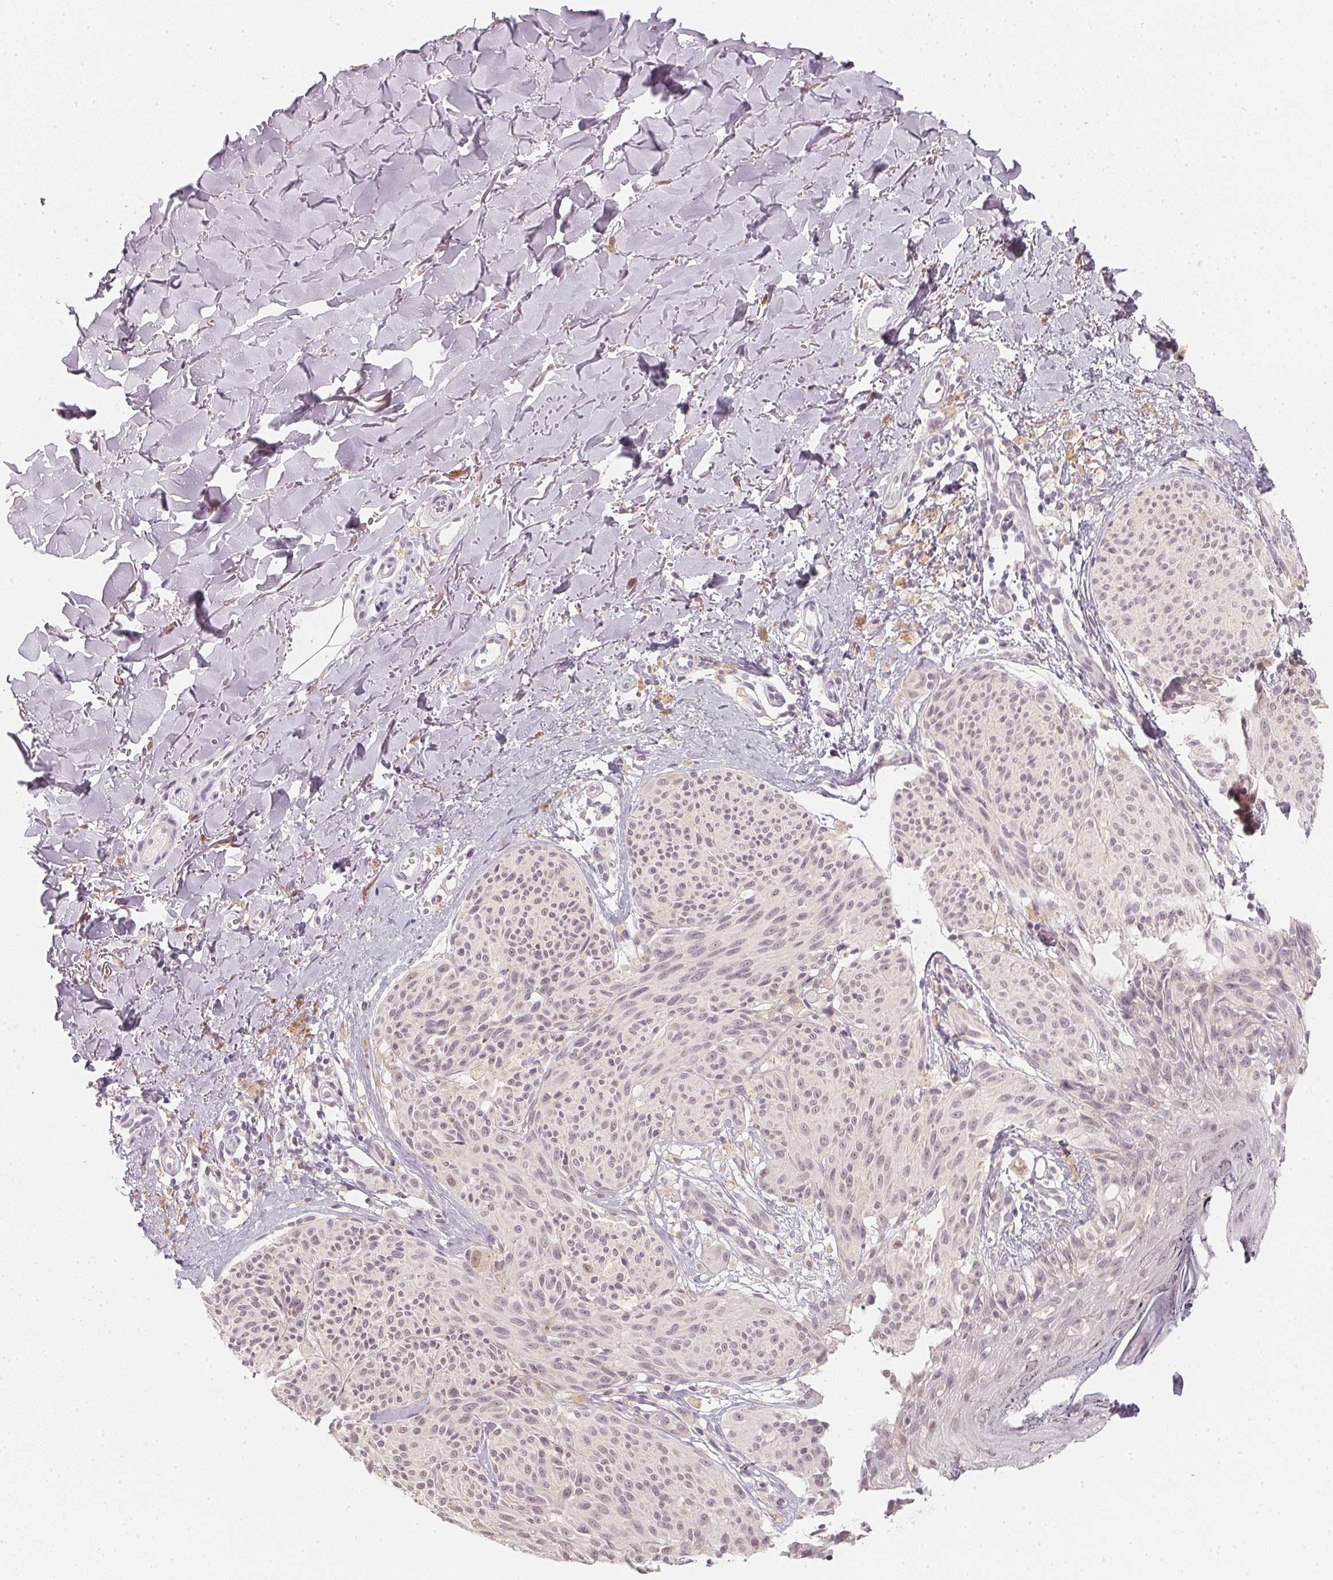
{"staining": {"intensity": "negative", "quantity": "none", "location": "none"}, "tissue": "melanoma", "cell_type": "Tumor cells", "image_type": "cancer", "snomed": [{"axis": "morphology", "description": "Malignant melanoma, NOS"}, {"axis": "topography", "description": "Skin"}], "caption": "IHC of malignant melanoma displays no expression in tumor cells. The staining was performed using DAB (3,3'-diaminobenzidine) to visualize the protein expression in brown, while the nuclei were stained in blue with hematoxylin (Magnification: 20x).", "gene": "CFAP276", "patient": {"sex": "female", "age": 87}}